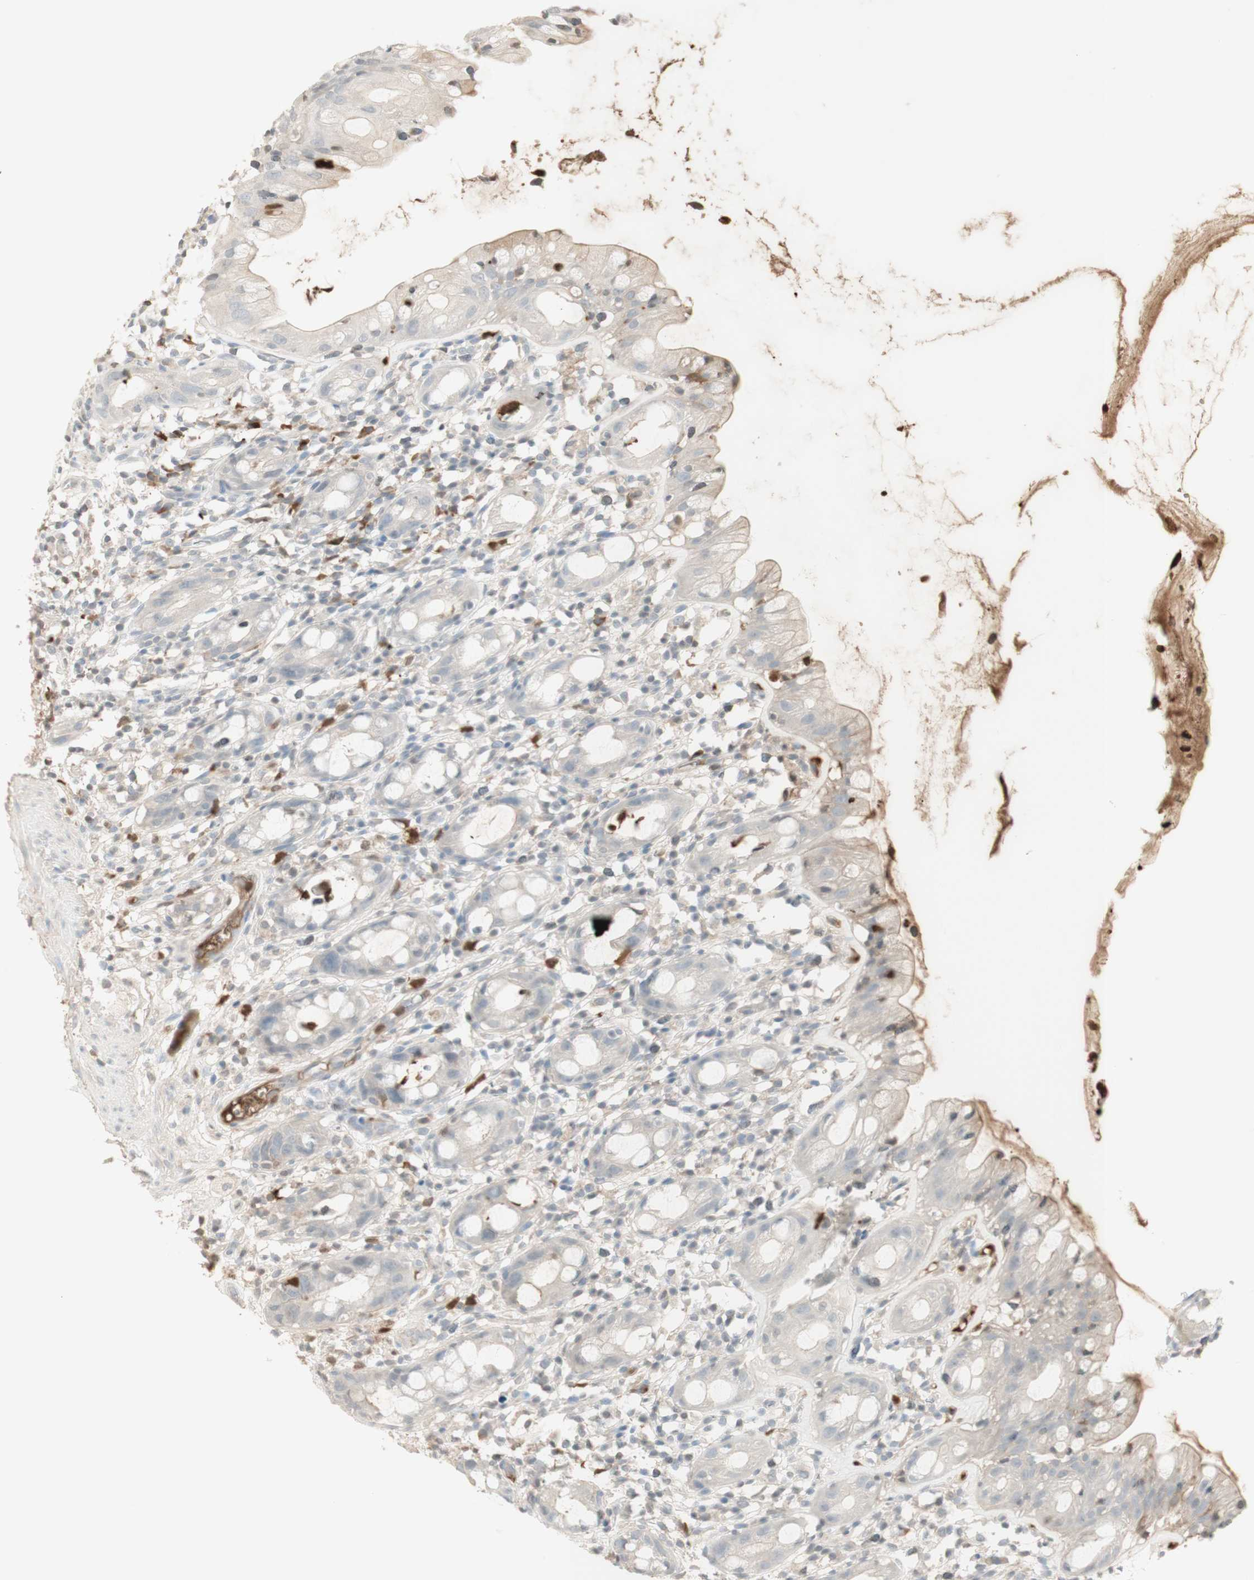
{"staining": {"intensity": "weak", "quantity": "<25%", "location": "cytoplasmic/membranous"}, "tissue": "rectum", "cell_type": "Glandular cells", "image_type": "normal", "snomed": [{"axis": "morphology", "description": "Normal tissue, NOS"}, {"axis": "topography", "description": "Rectum"}], "caption": "DAB (3,3'-diaminobenzidine) immunohistochemical staining of normal rectum reveals no significant staining in glandular cells. Nuclei are stained in blue.", "gene": "NID1", "patient": {"sex": "male", "age": 44}}